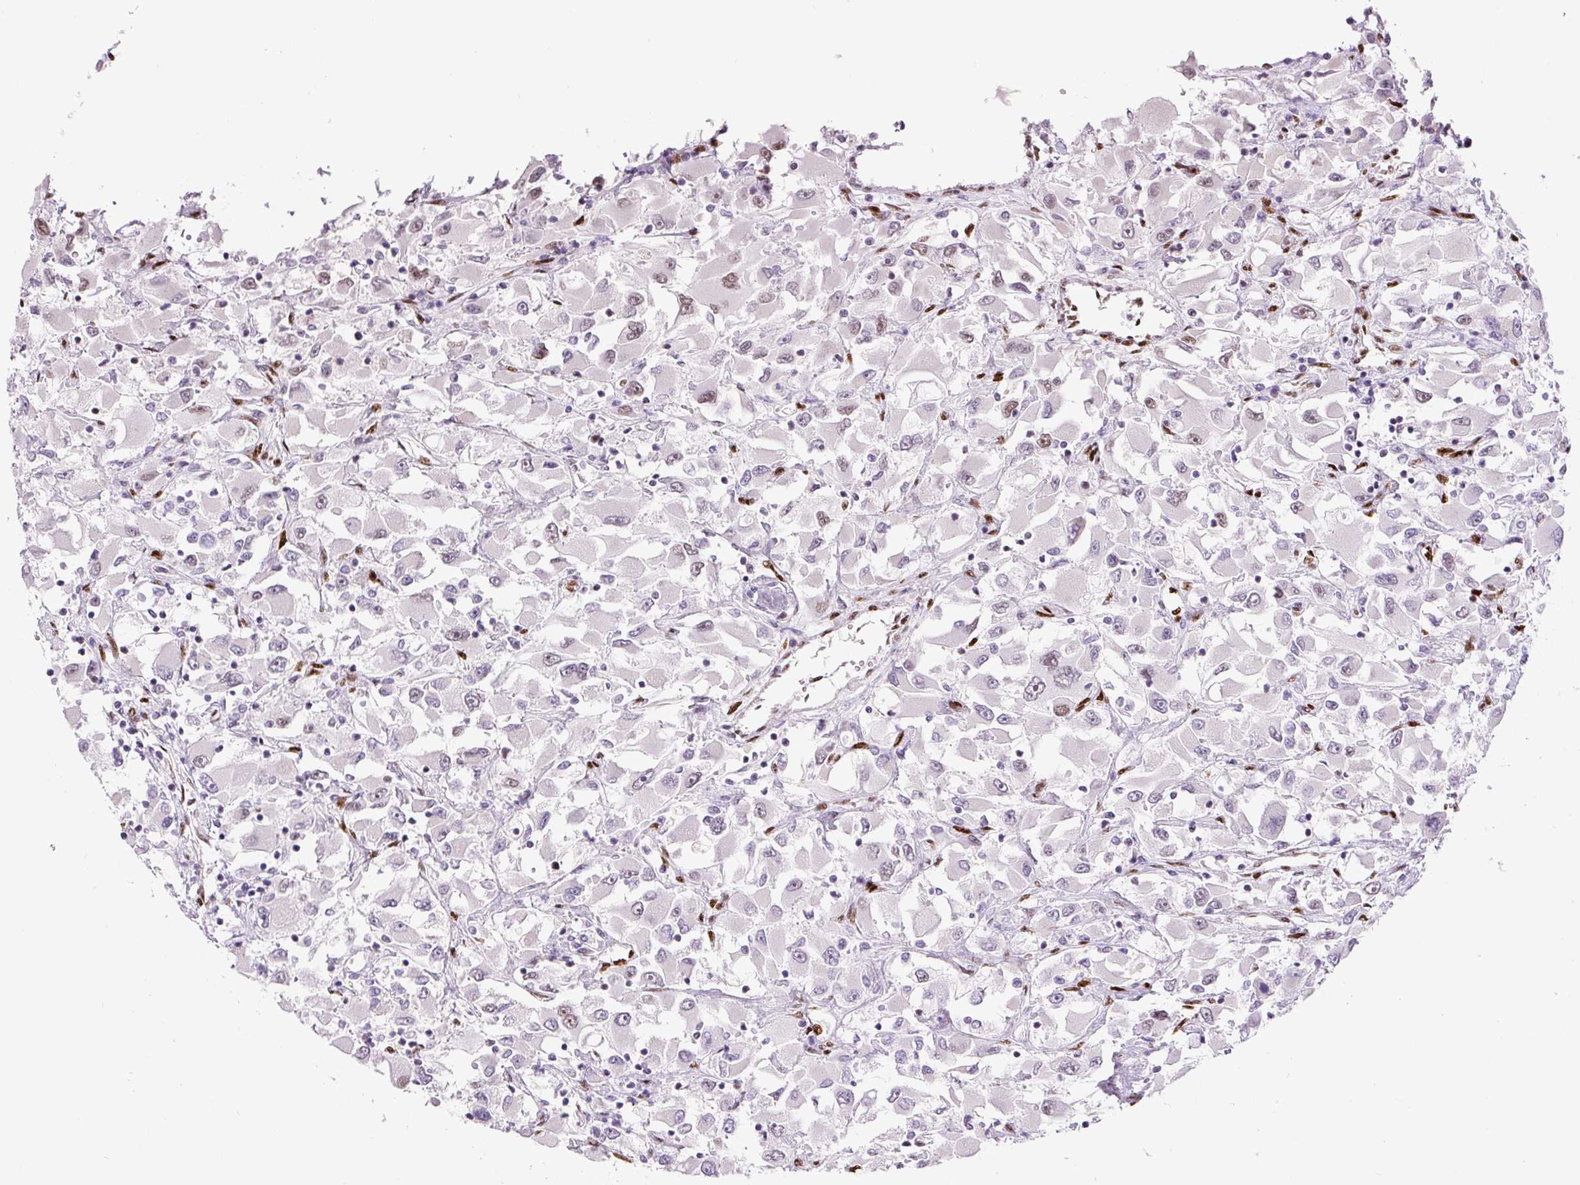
{"staining": {"intensity": "moderate", "quantity": "<25%", "location": "nuclear"}, "tissue": "renal cancer", "cell_type": "Tumor cells", "image_type": "cancer", "snomed": [{"axis": "morphology", "description": "Adenocarcinoma, NOS"}, {"axis": "topography", "description": "Kidney"}], "caption": "A photomicrograph of adenocarcinoma (renal) stained for a protein reveals moderate nuclear brown staining in tumor cells.", "gene": "ZEB1", "patient": {"sex": "female", "age": 52}}